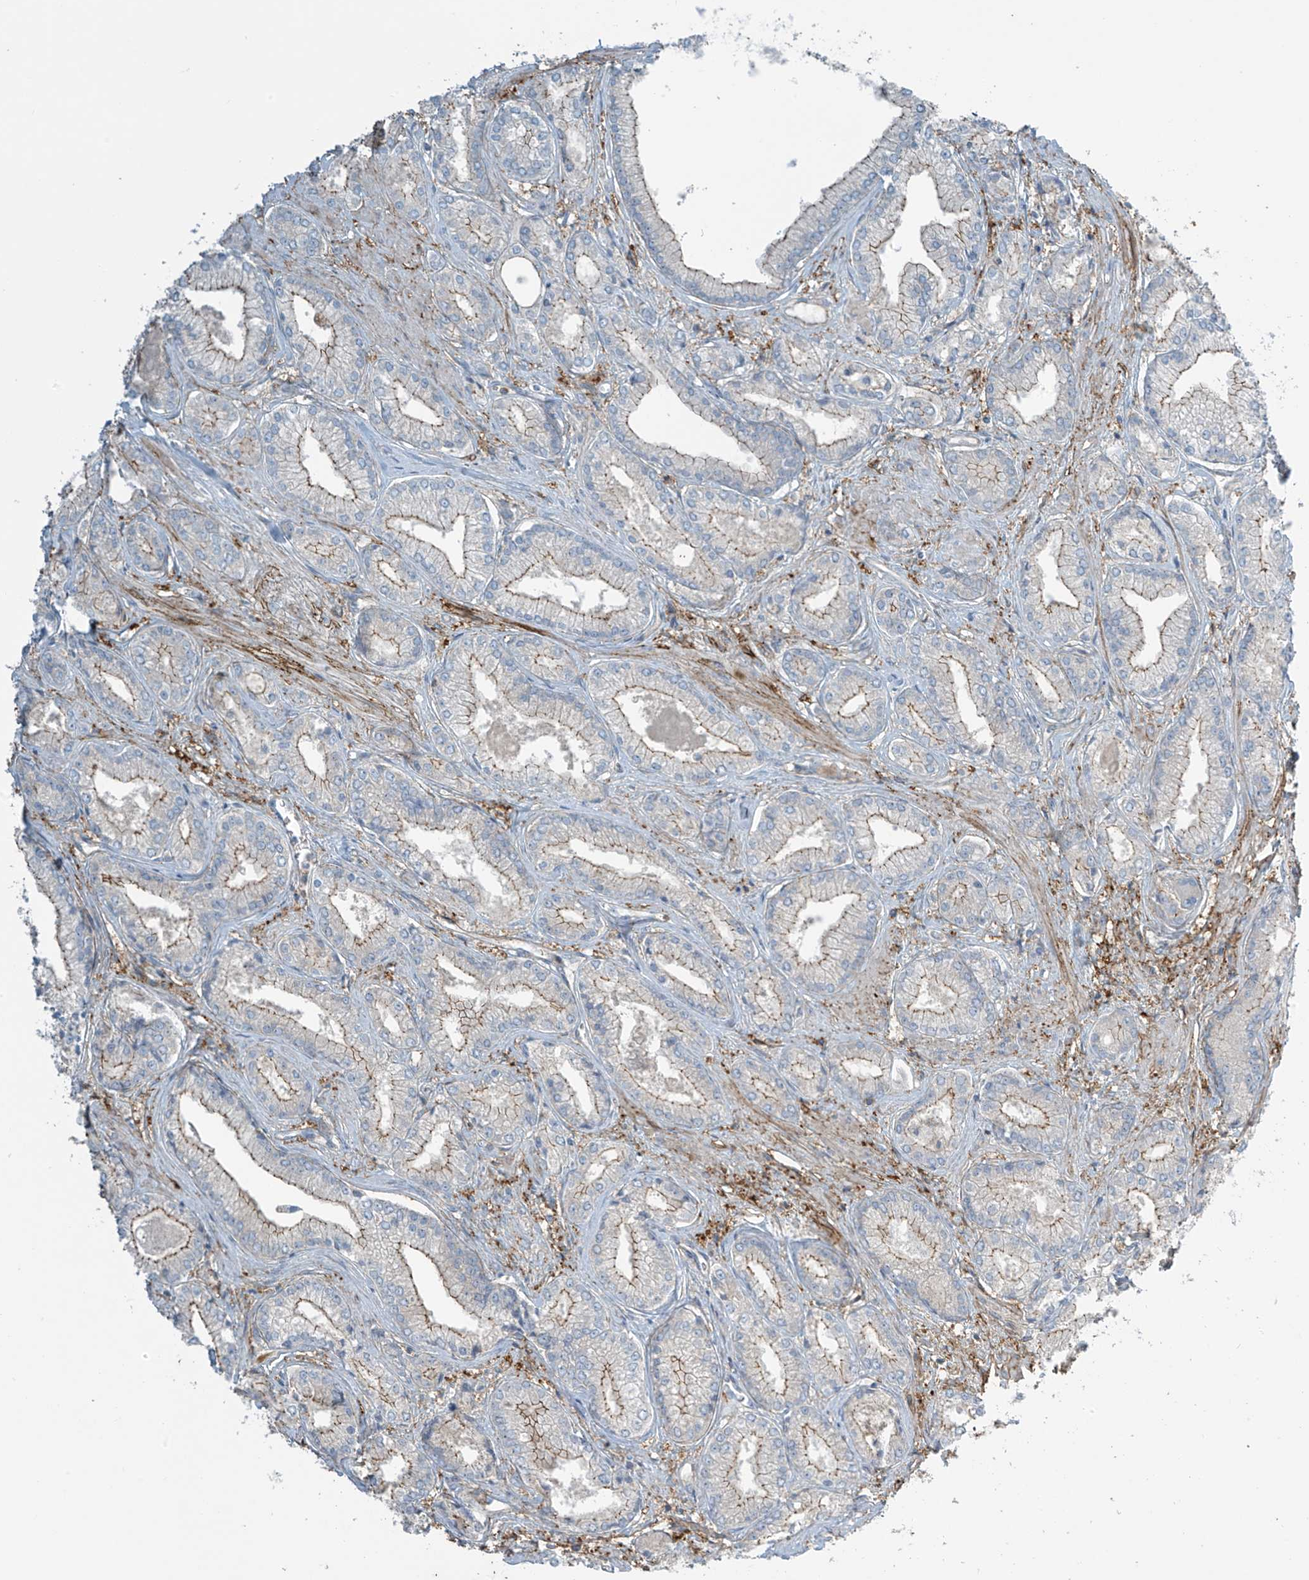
{"staining": {"intensity": "weak", "quantity": ">75%", "location": "cytoplasmic/membranous"}, "tissue": "prostate cancer", "cell_type": "Tumor cells", "image_type": "cancer", "snomed": [{"axis": "morphology", "description": "Adenocarcinoma, Low grade"}, {"axis": "topography", "description": "Prostate"}], "caption": "Protein staining shows weak cytoplasmic/membranous expression in approximately >75% of tumor cells in prostate cancer.", "gene": "SLC9A2", "patient": {"sex": "male", "age": 60}}